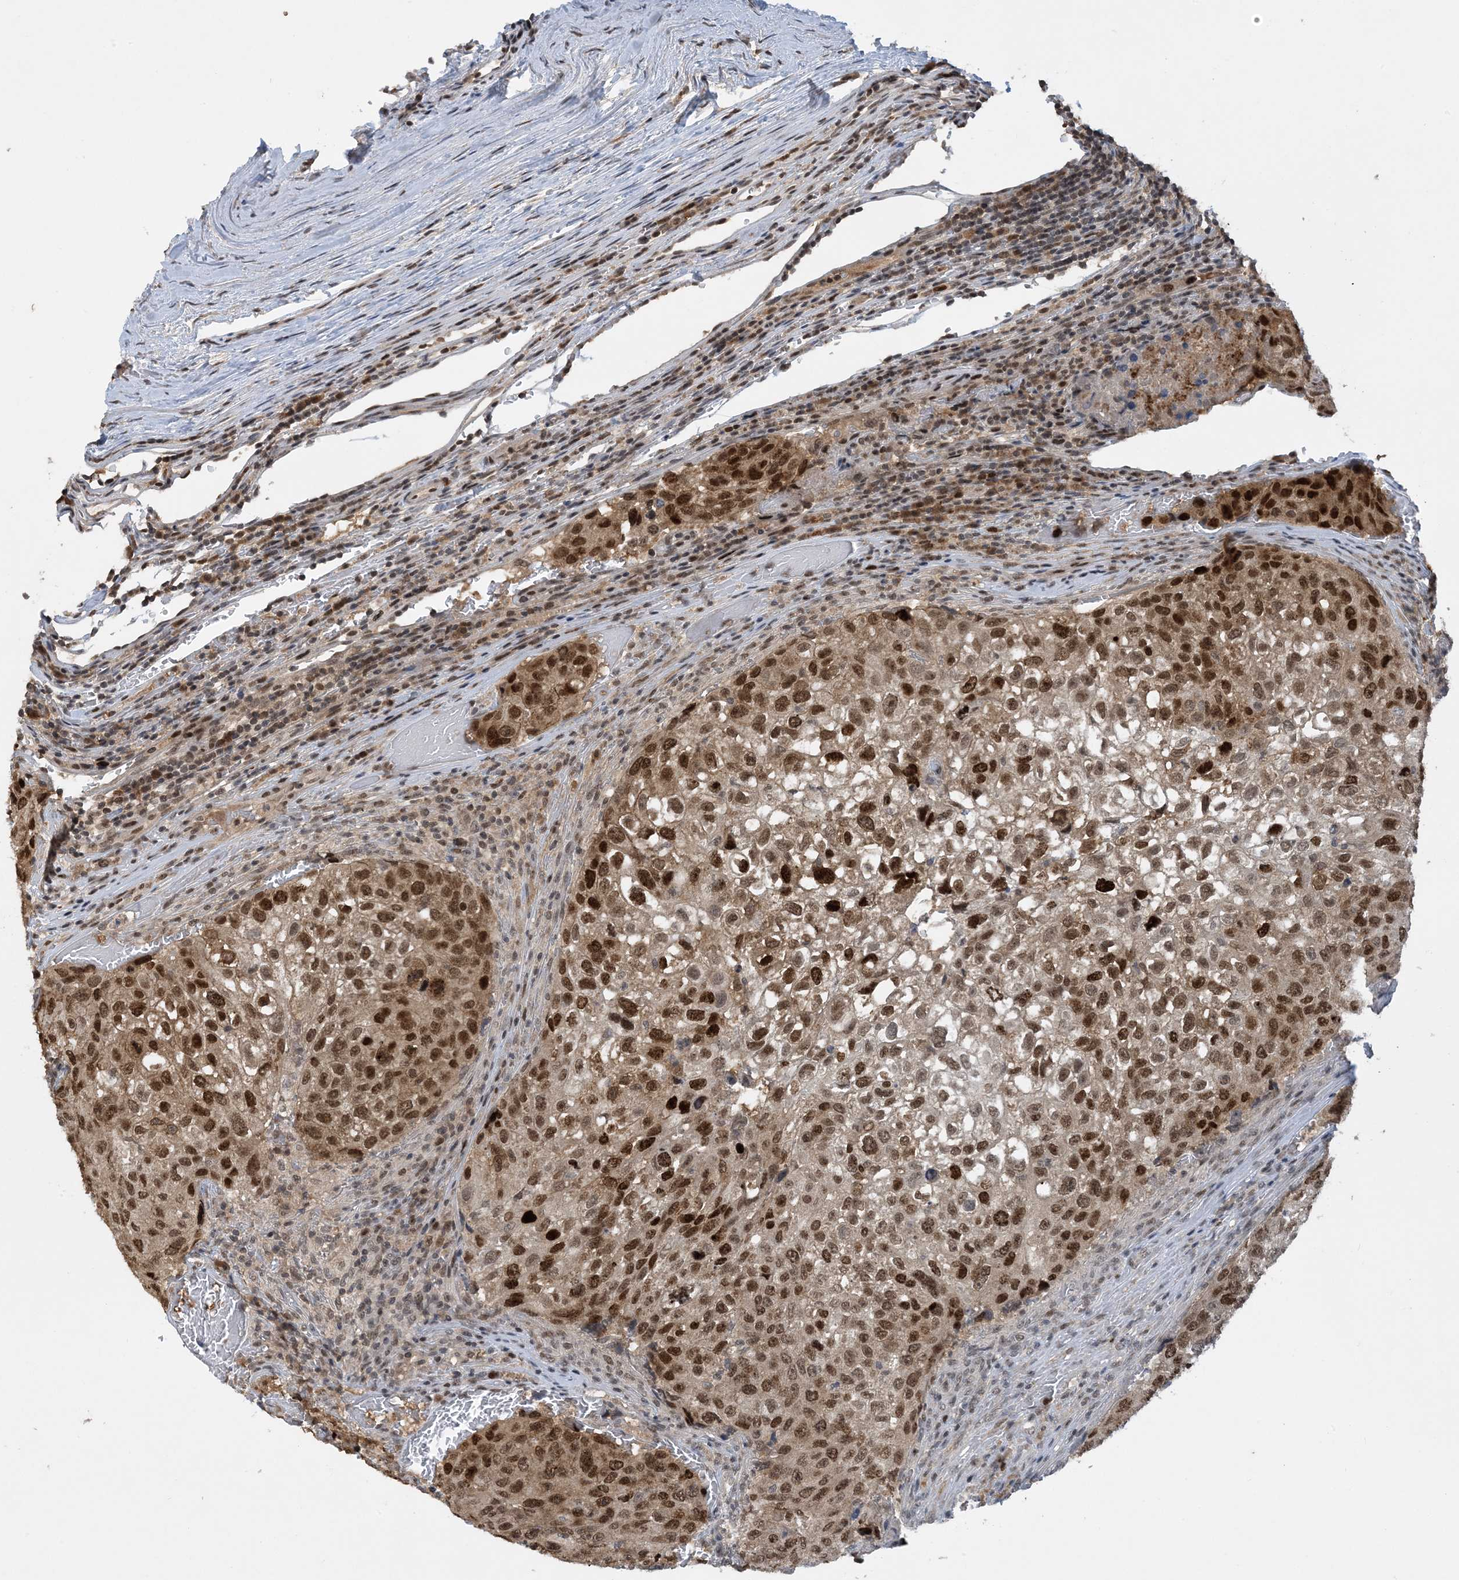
{"staining": {"intensity": "strong", "quantity": ">75%", "location": "cytoplasmic/membranous,nuclear"}, "tissue": "urothelial cancer", "cell_type": "Tumor cells", "image_type": "cancer", "snomed": [{"axis": "morphology", "description": "Urothelial carcinoma, High grade"}, {"axis": "topography", "description": "Lymph node"}, {"axis": "topography", "description": "Urinary bladder"}], "caption": "A high-resolution image shows immunohistochemistry staining of urothelial carcinoma (high-grade), which exhibits strong cytoplasmic/membranous and nuclear positivity in about >75% of tumor cells. Nuclei are stained in blue.", "gene": "ACYP2", "patient": {"sex": "male", "age": 51}}